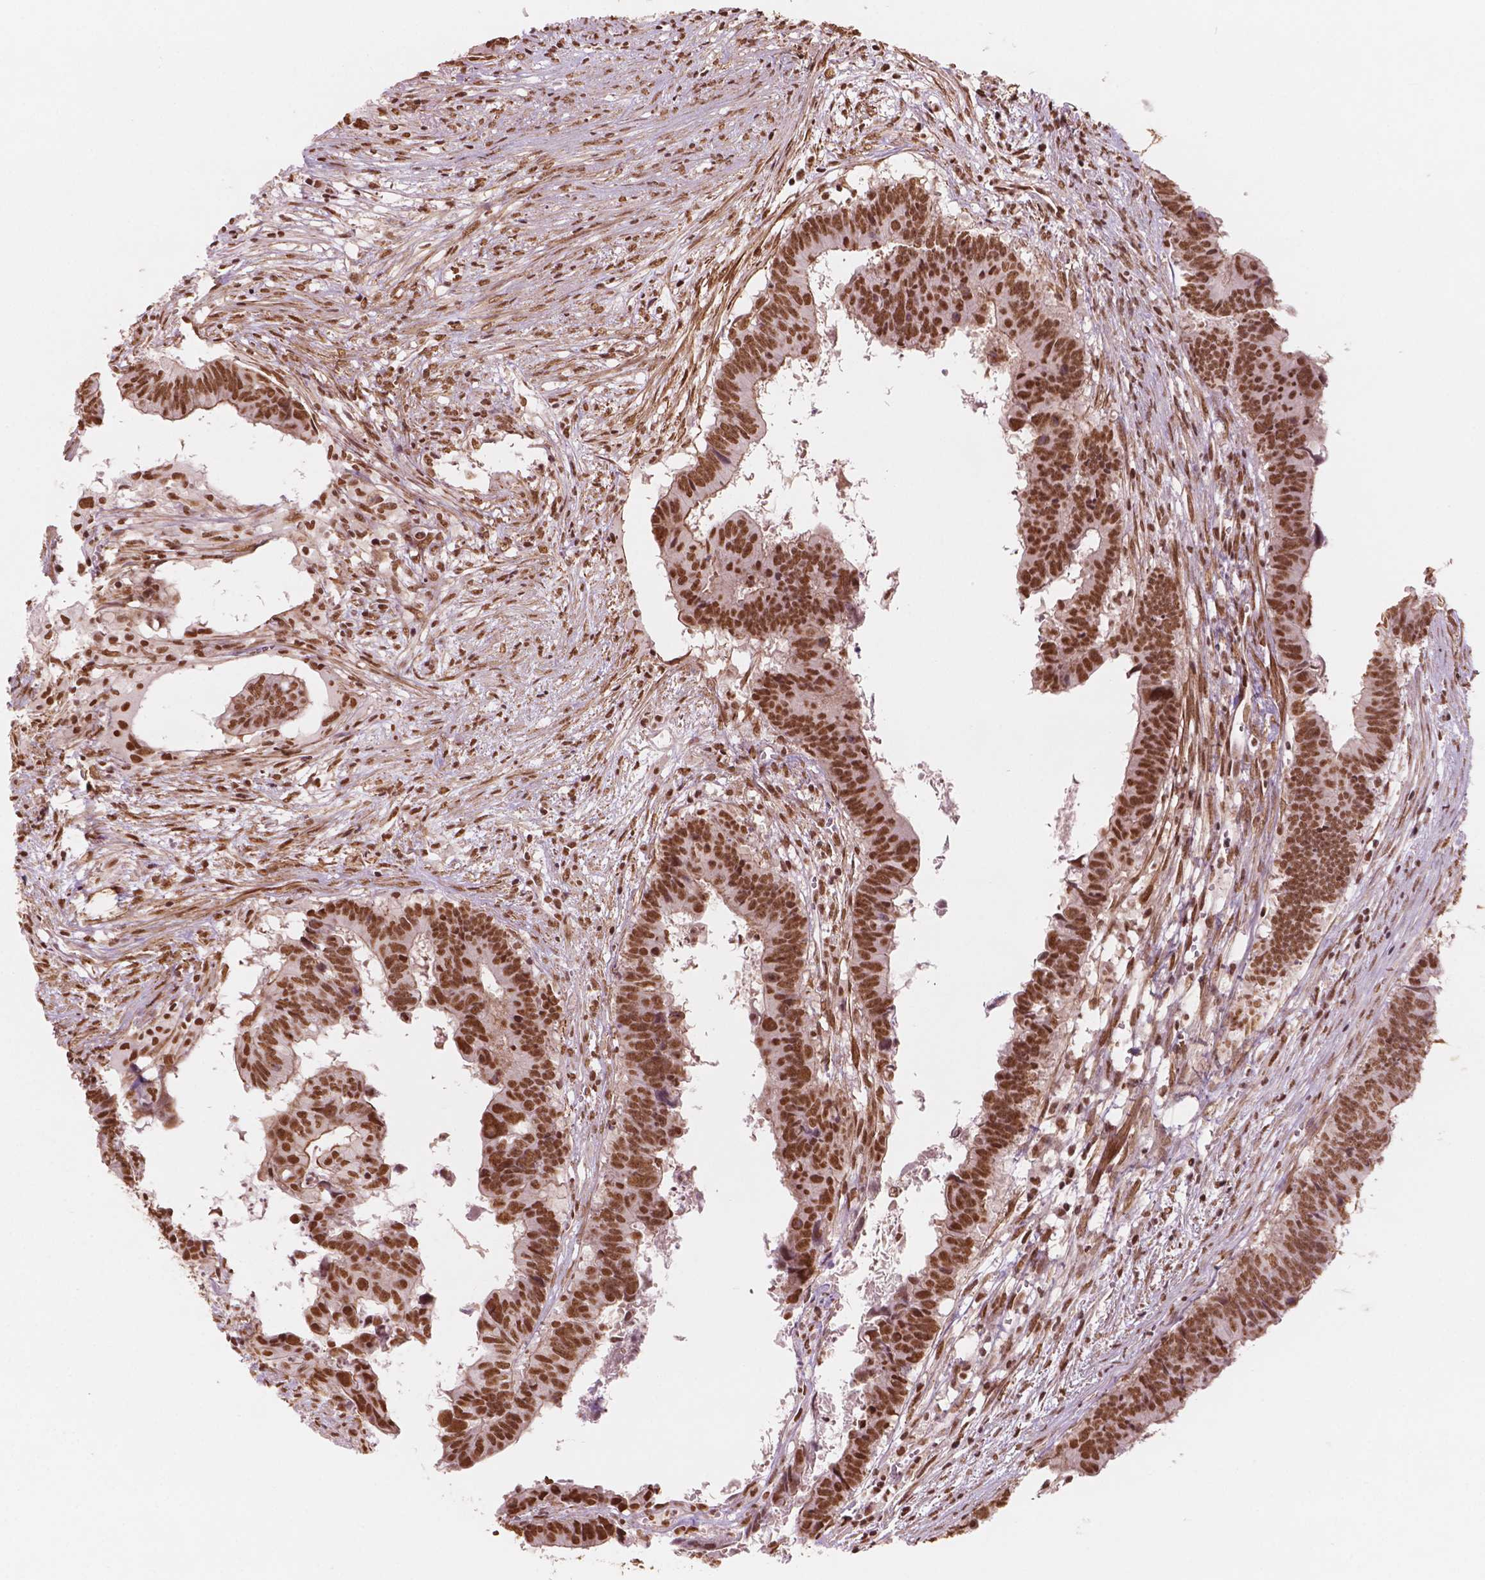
{"staining": {"intensity": "moderate", "quantity": ">75%", "location": "nuclear"}, "tissue": "colorectal cancer", "cell_type": "Tumor cells", "image_type": "cancer", "snomed": [{"axis": "morphology", "description": "Adenocarcinoma, NOS"}, {"axis": "topography", "description": "Colon"}], "caption": "Protein staining by immunohistochemistry displays moderate nuclear expression in about >75% of tumor cells in colorectal cancer.", "gene": "GTF3C5", "patient": {"sex": "female", "age": 82}}